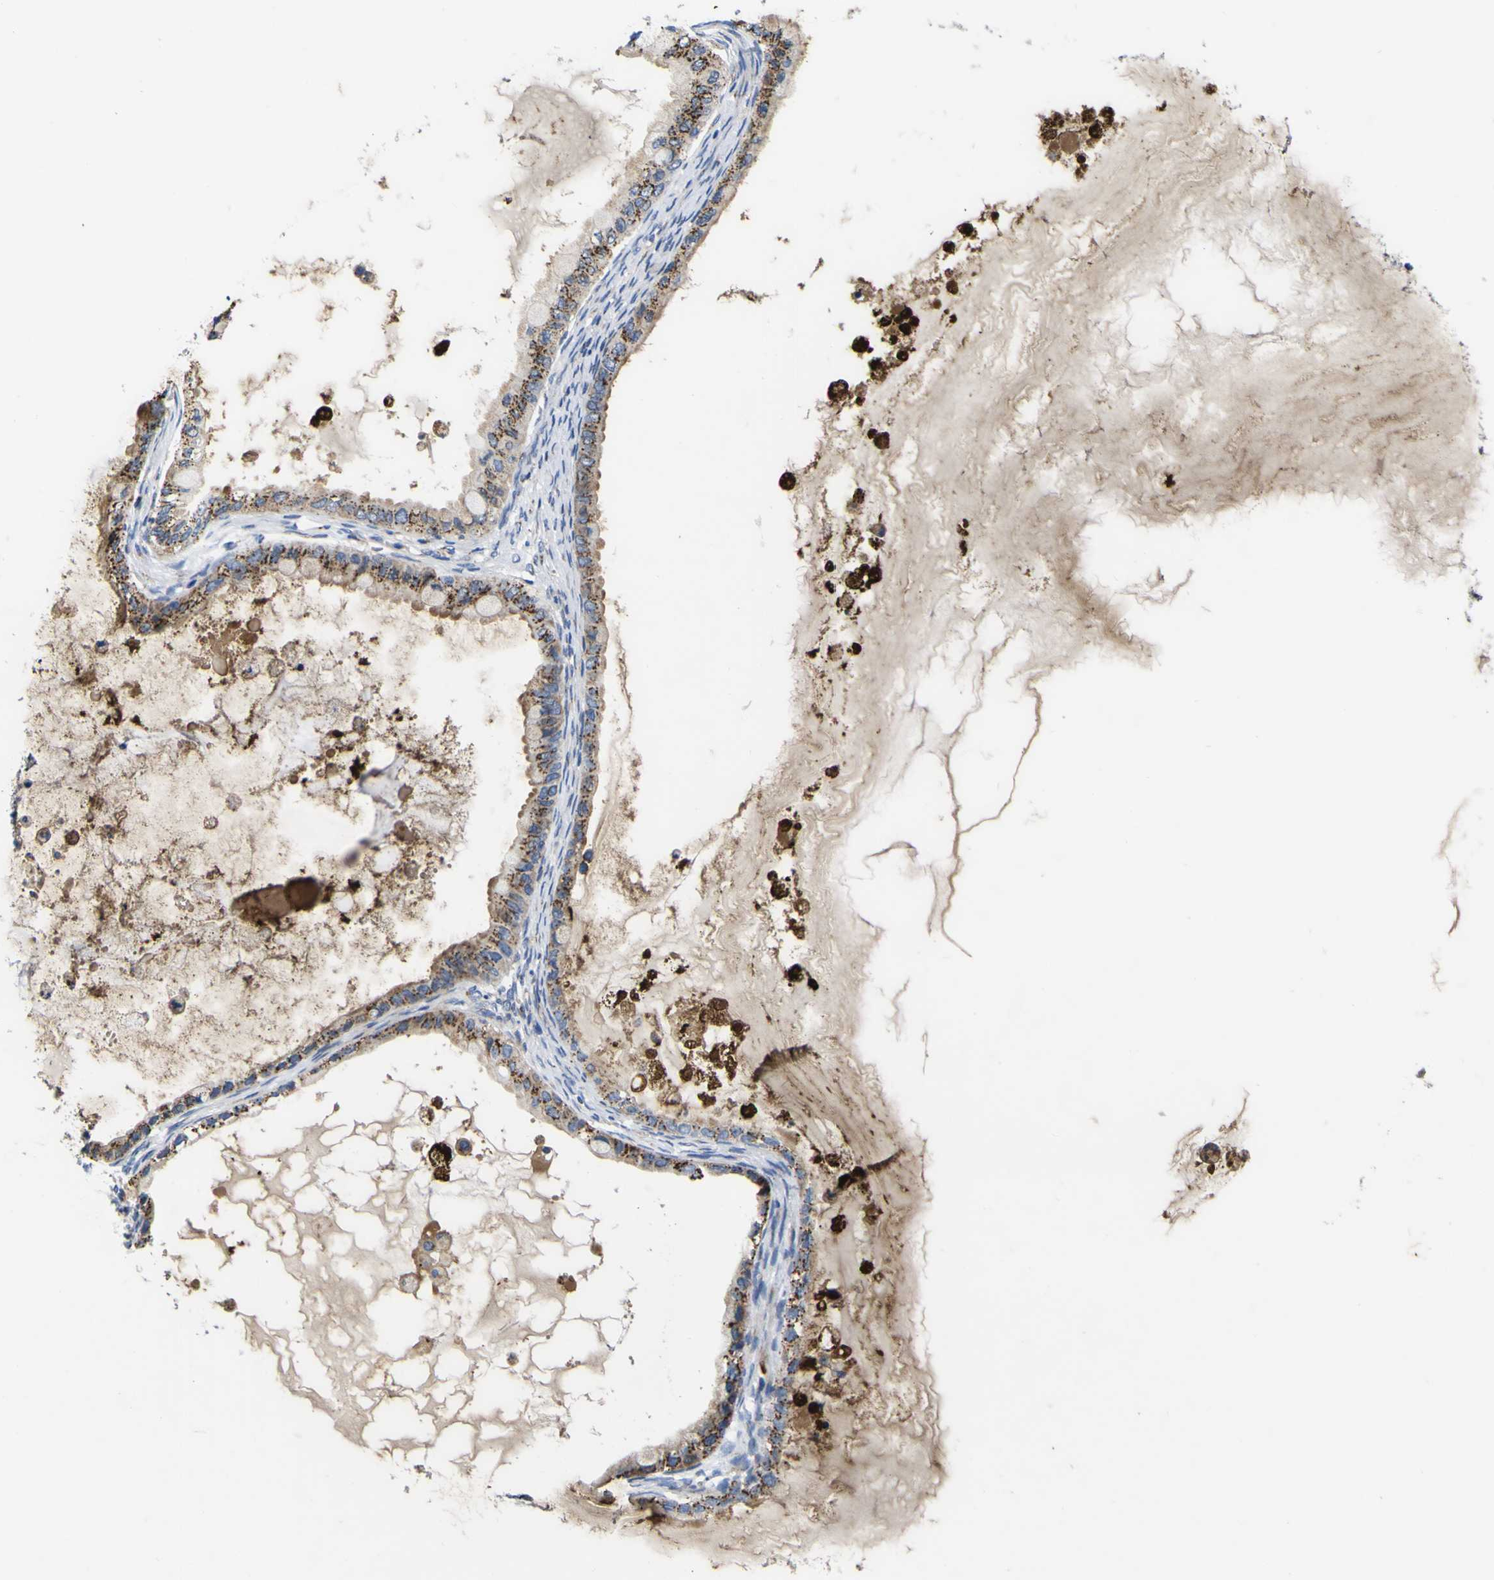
{"staining": {"intensity": "moderate", "quantity": ">75%", "location": "cytoplasmic/membranous"}, "tissue": "ovarian cancer", "cell_type": "Tumor cells", "image_type": "cancer", "snomed": [{"axis": "morphology", "description": "Cystadenocarcinoma, mucinous, NOS"}, {"axis": "topography", "description": "Ovary"}], "caption": "This is an image of immunohistochemistry staining of mucinous cystadenocarcinoma (ovarian), which shows moderate expression in the cytoplasmic/membranous of tumor cells.", "gene": "COA1", "patient": {"sex": "female", "age": 80}}